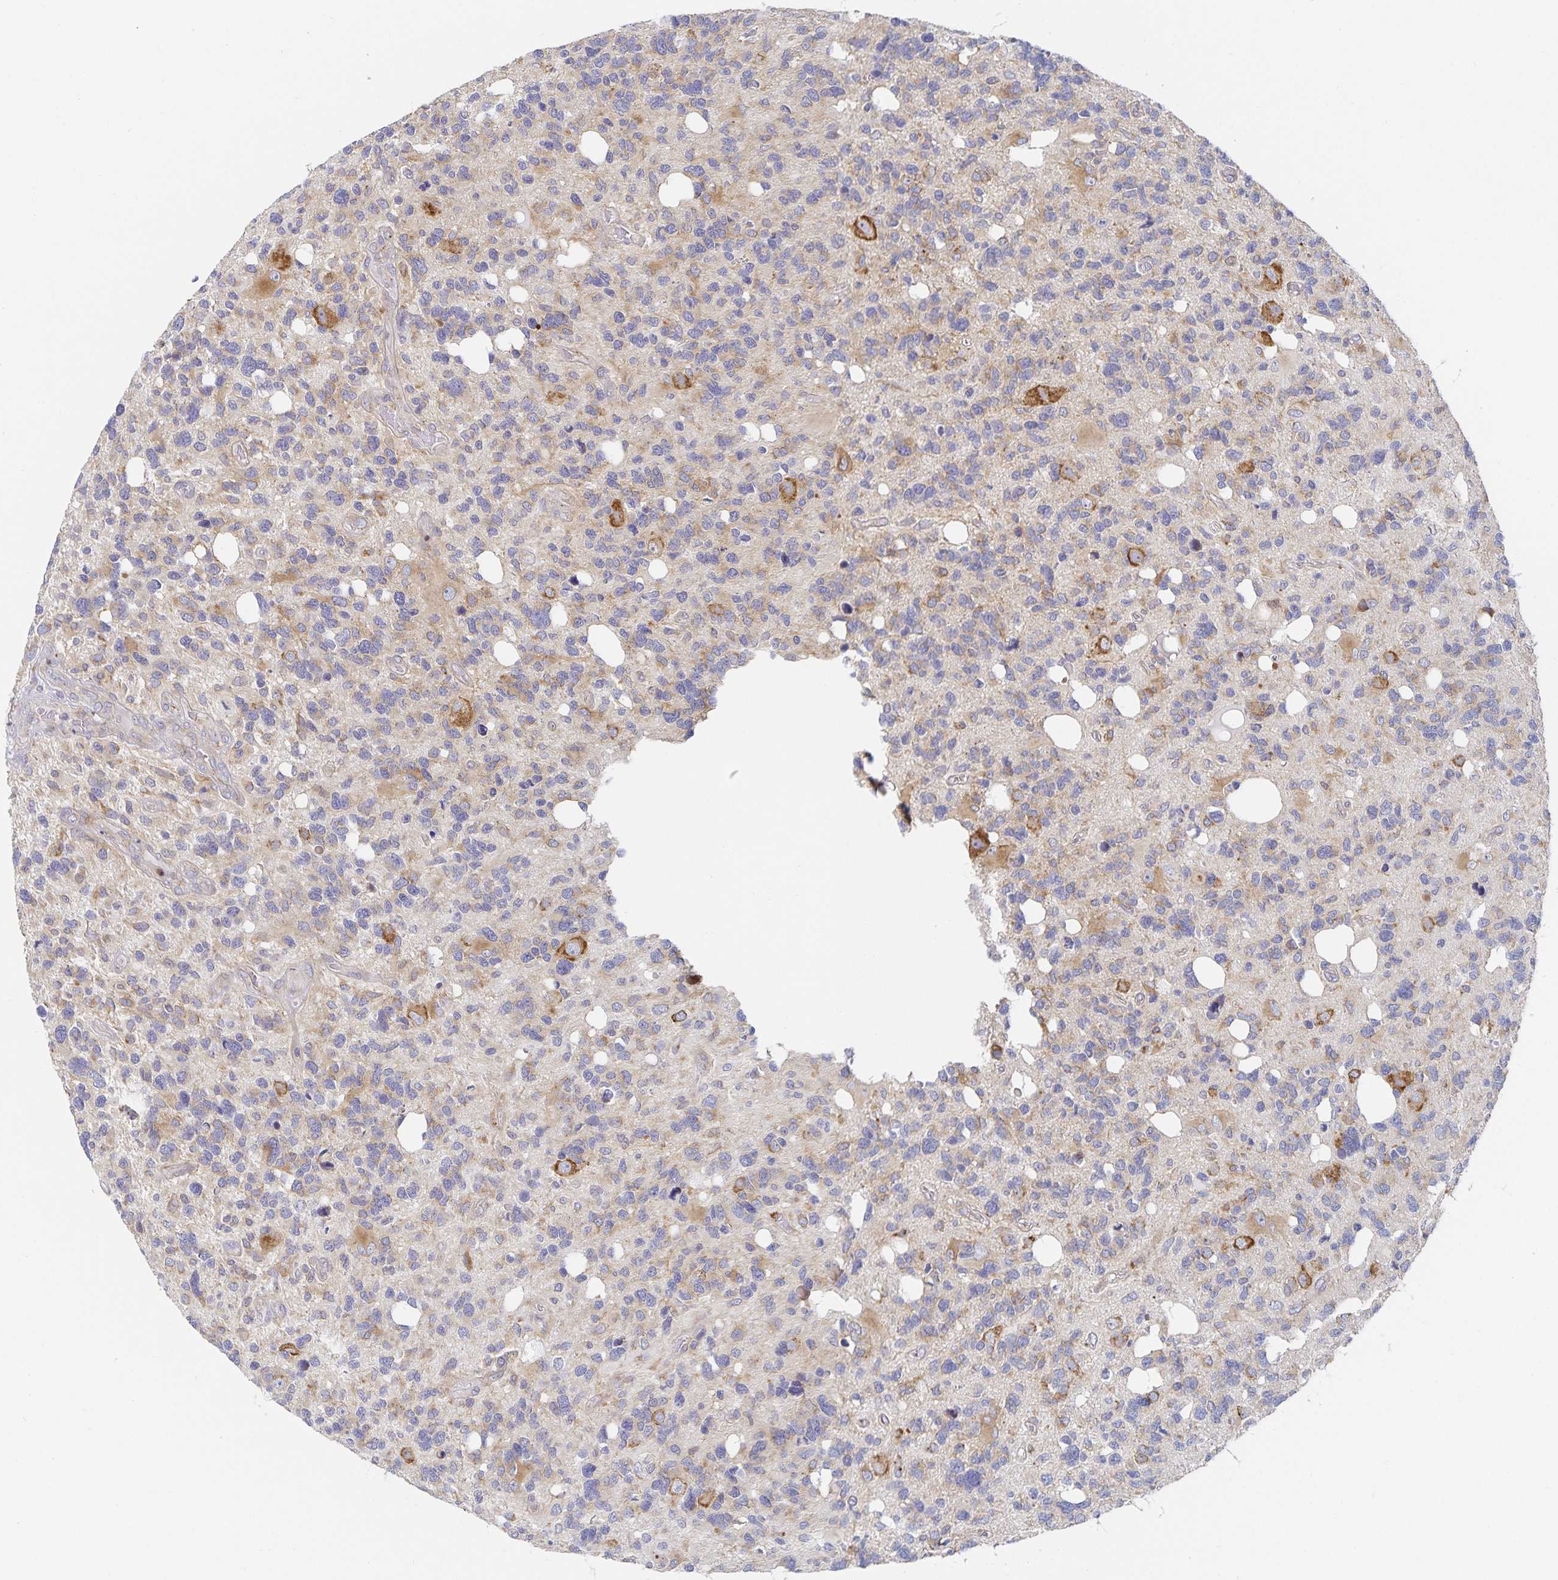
{"staining": {"intensity": "weak", "quantity": "<25%", "location": "cytoplasmic/membranous"}, "tissue": "glioma", "cell_type": "Tumor cells", "image_type": "cancer", "snomed": [{"axis": "morphology", "description": "Glioma, malignant, High grade"}, {"axis": "topography", "description": "Brain"}], "caption": "Tumor cells are negative for protein expression in human glioma.", "gene": "NOMO1", "patient": {"sex": "male", "age": 49}}